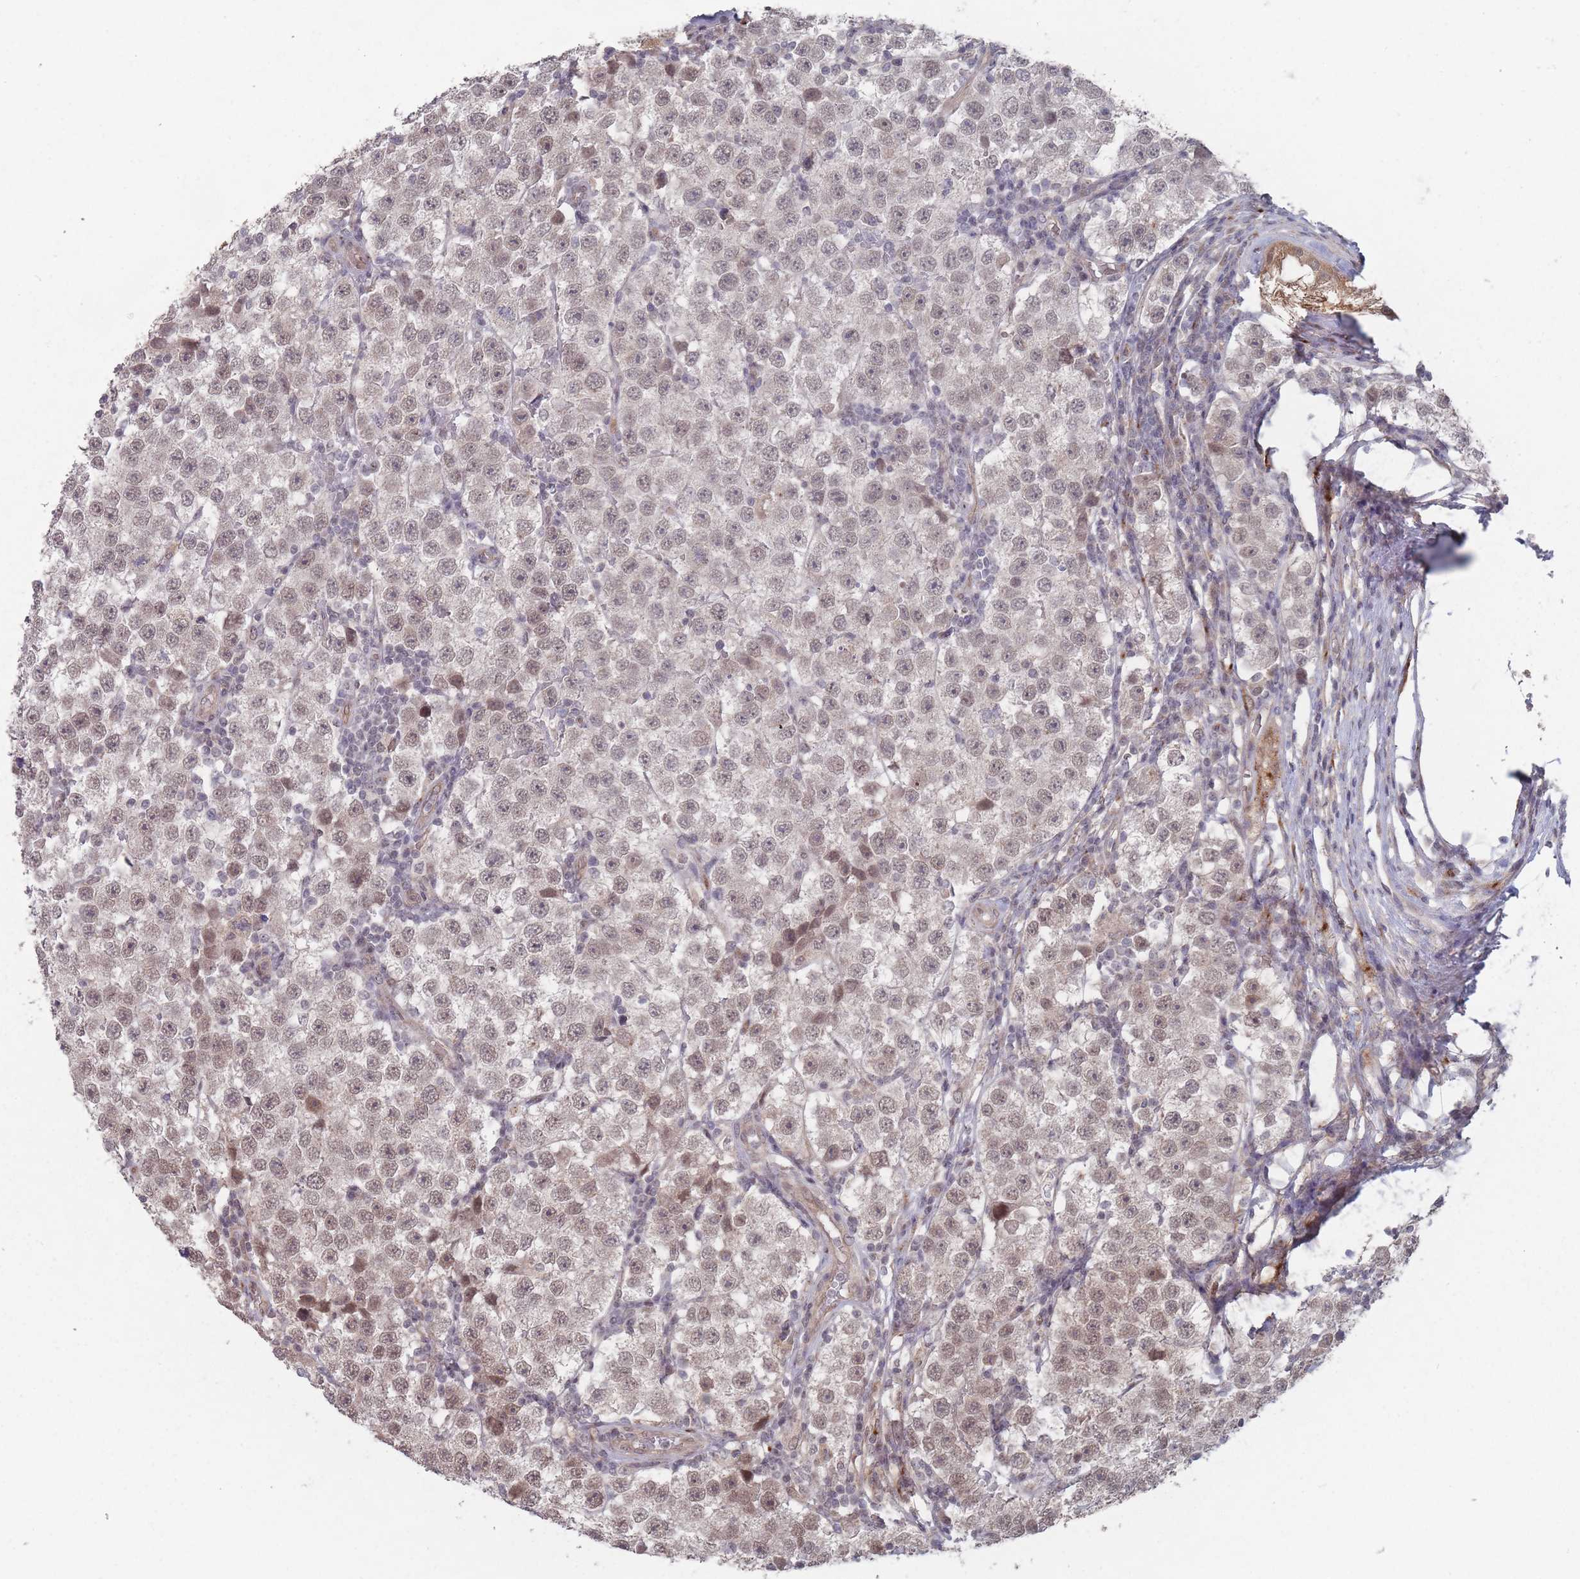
{"staining": {"intensity": "weak", "quantity": ">75%", "location": "nuclear"}, "tissue": "testis cancer", "cell_type": "Tumor cells", "image_type": "cancer", "snomed": [{"axis": "morphology", "description": "Seminoma, NOS"}, {"axis": "topography", "description": "Testis"}], "caption": "A histopathology image of testis cancer (seminoma) stained for a protein reveals weak nuclear brown staining in tumor cells.", "gene": "CNTRL", "patient": {"sex": "male", "age": 34}}